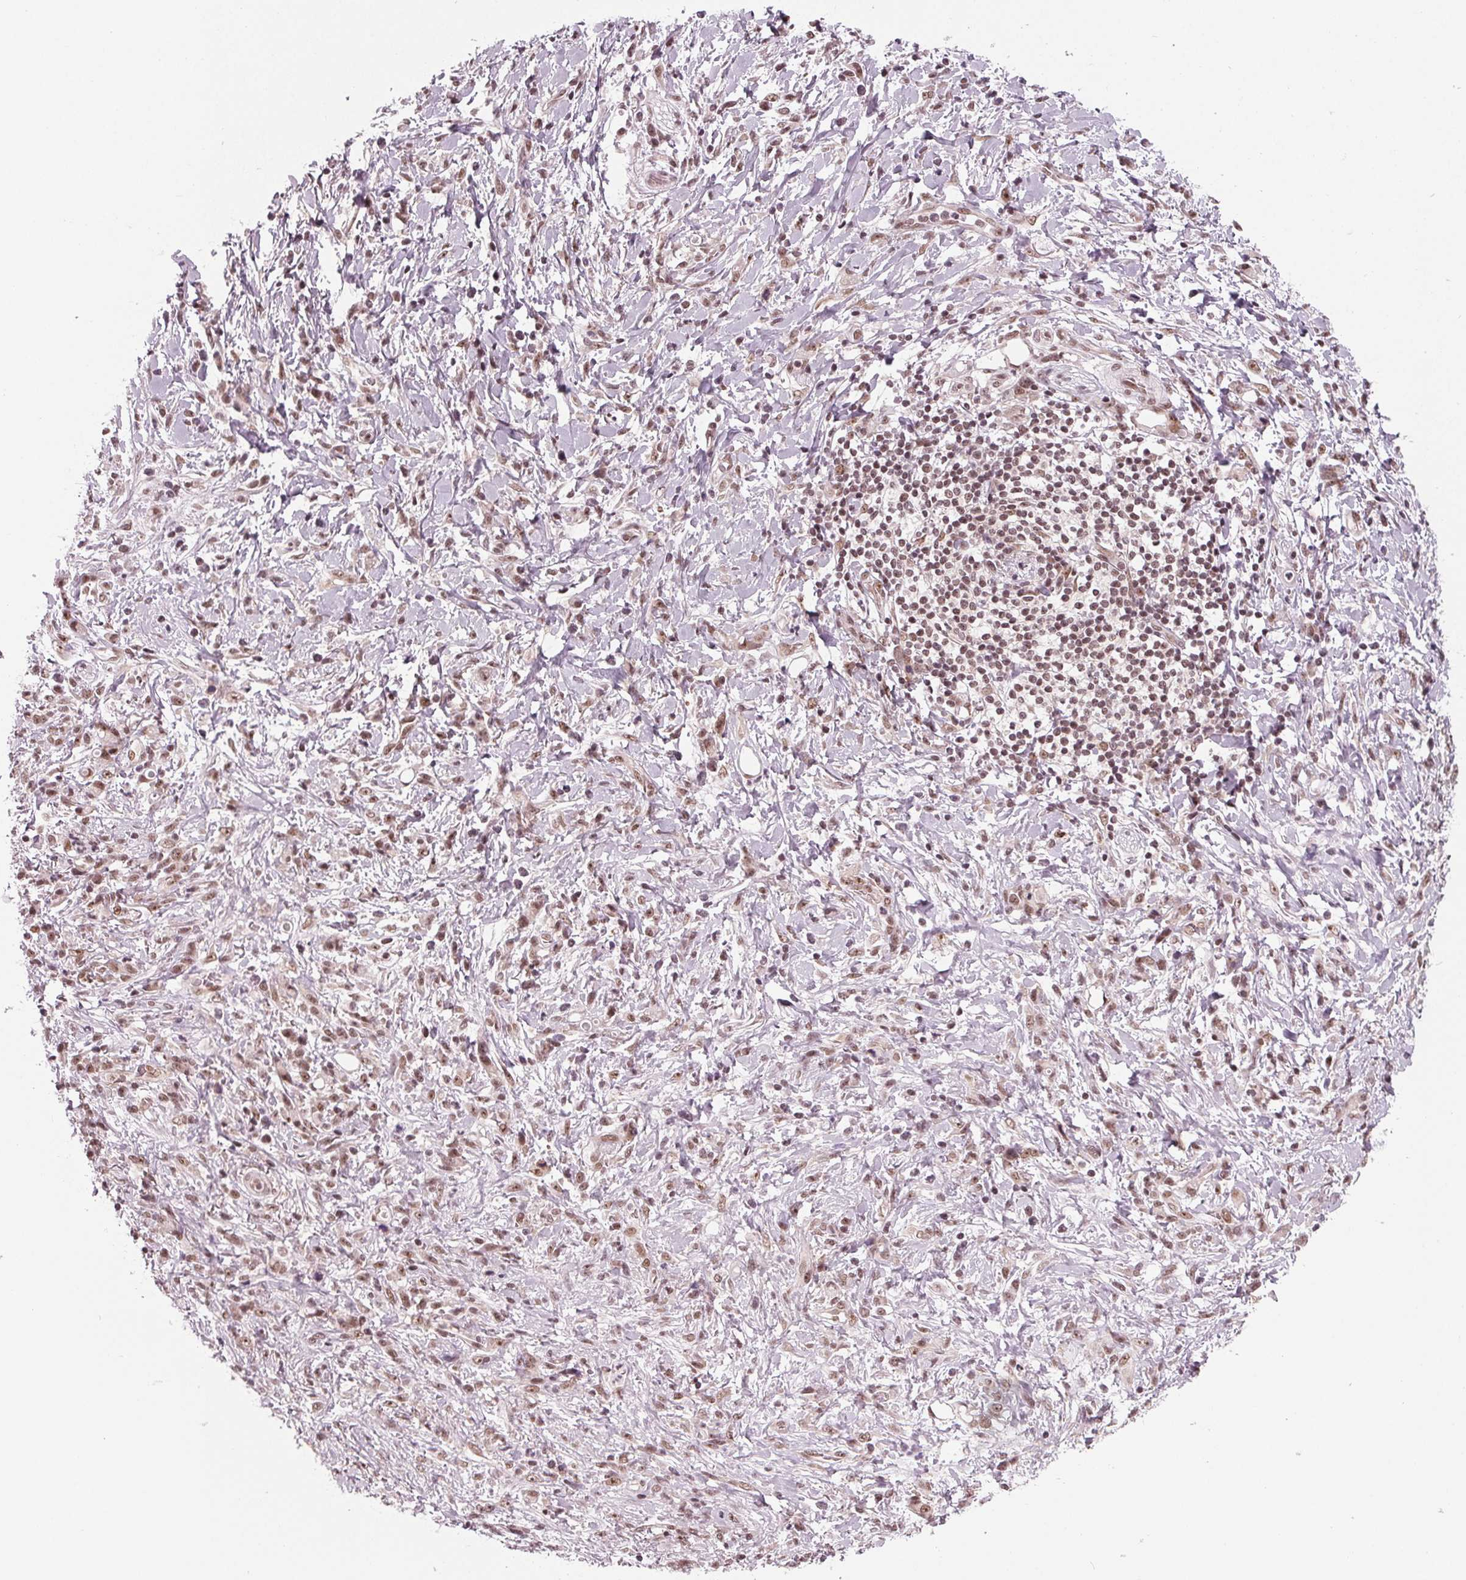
{"staining": {"intensity": "moderate", "quantity": ">75%", "location": "nuclear"}, "tissue": "stomach cancer", "cell_type": "Tumor cells", "image_type": "cancer", "snomed": [{"axis": "morphology", "description": "Adenocarcinoma, NOS"}, {"axis": "topography", "description": "Stomach"}], "caption": "A photomicrograph of stomach cancer (adenocarcinoma) stained for a protein reveals moderate nuclear brown staining in tumor cells. (DAB (3,3'-diaminobenzidine) IHC with brightfield microscopy, high magnification).", "gene": "DDX41", "patient": {"sex": "female", "age": 84}}